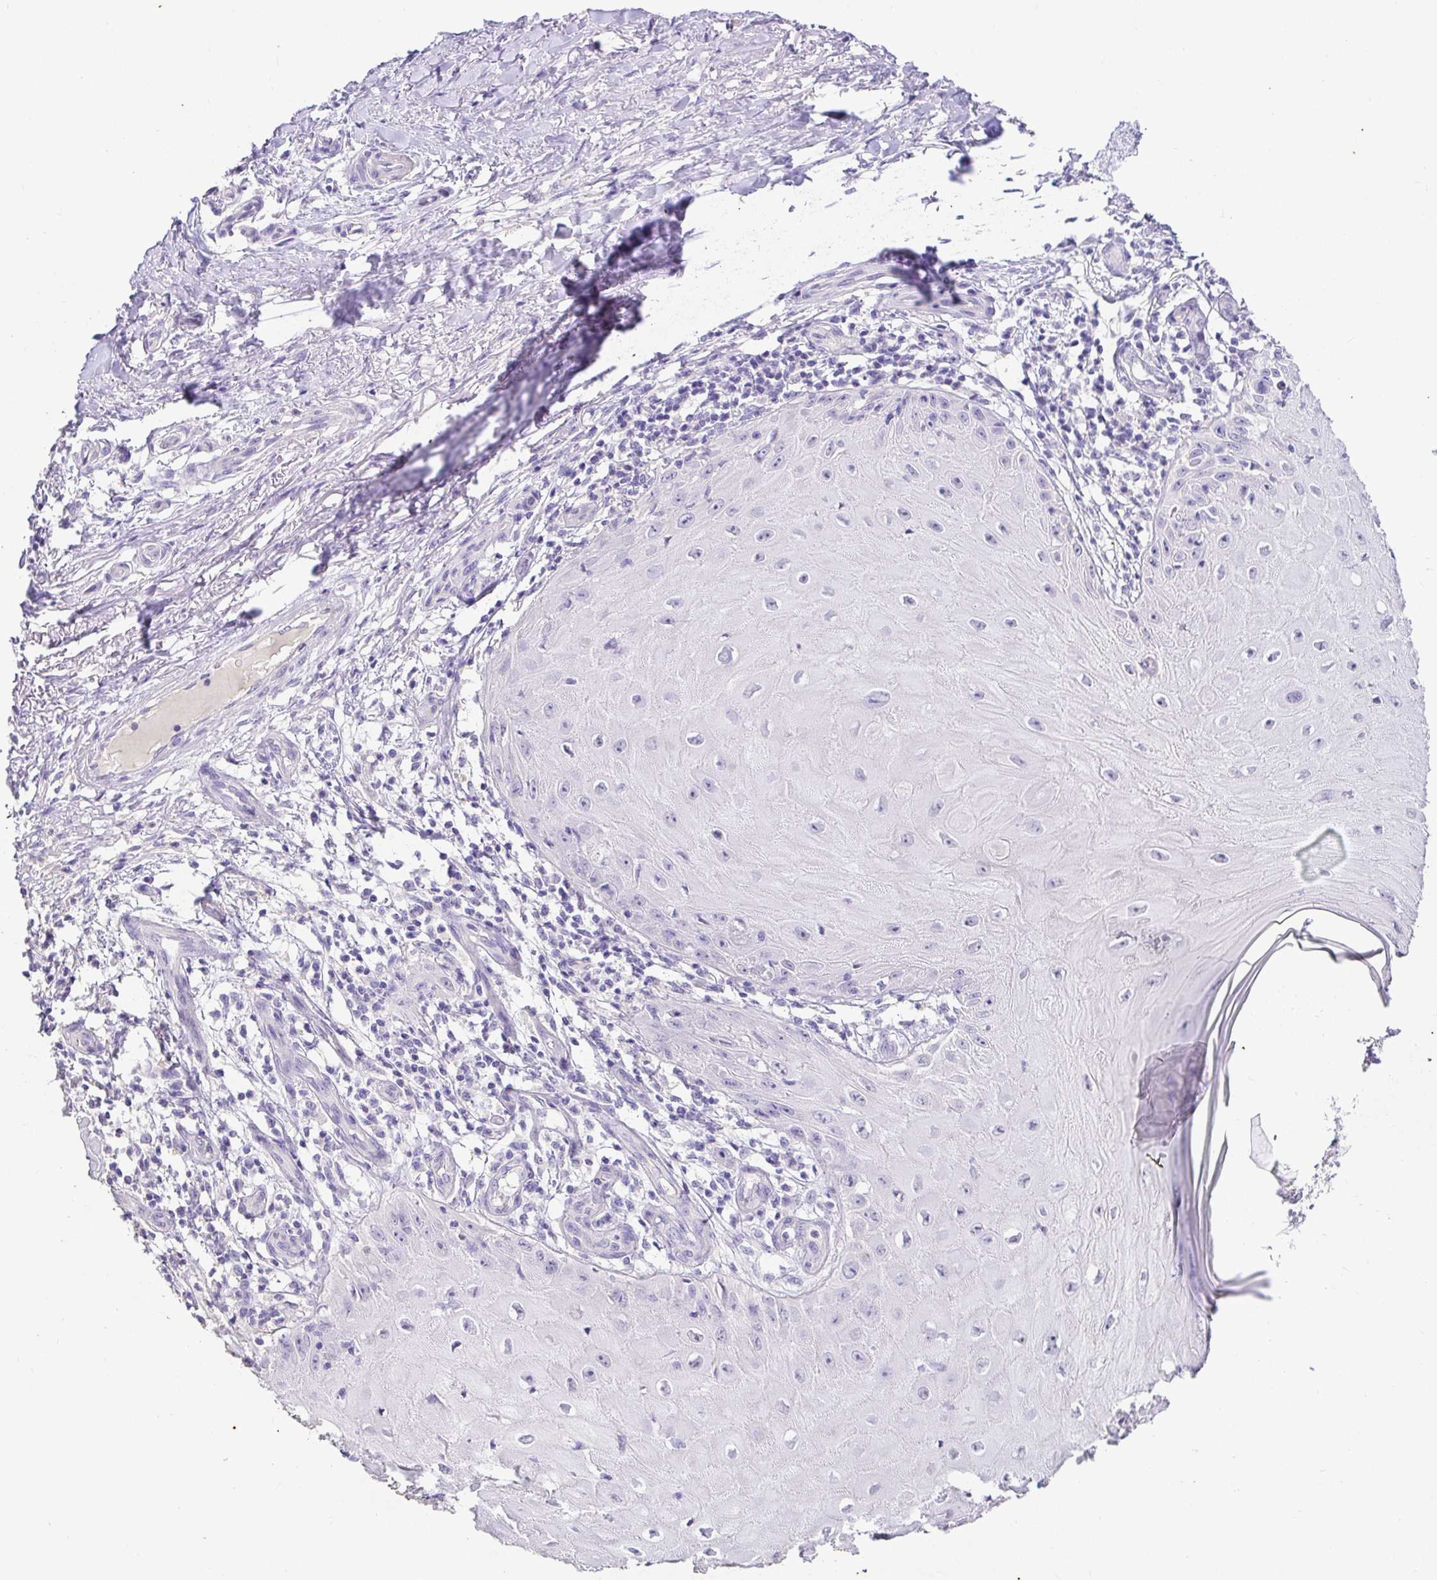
{"staining": {"intensity": "negative", "quantity": "none", "location": "none"}, "tissue": "skin cancer", "cell_type": "Tumor cells", "image_type": "cancer", "snomed": [{"axis": "morphology", "description": "Squamous cell carcinoma, NOS"}, {"axis": "topography", "description": "Skin"}], "caption": "Human skin cancer (squamous cell carcinoma) stained for a protein using immunohistochemistry shows no positivity in tumor cells.", "gene": "CDO1", "patient": {"sex": "female", "age": 77}}